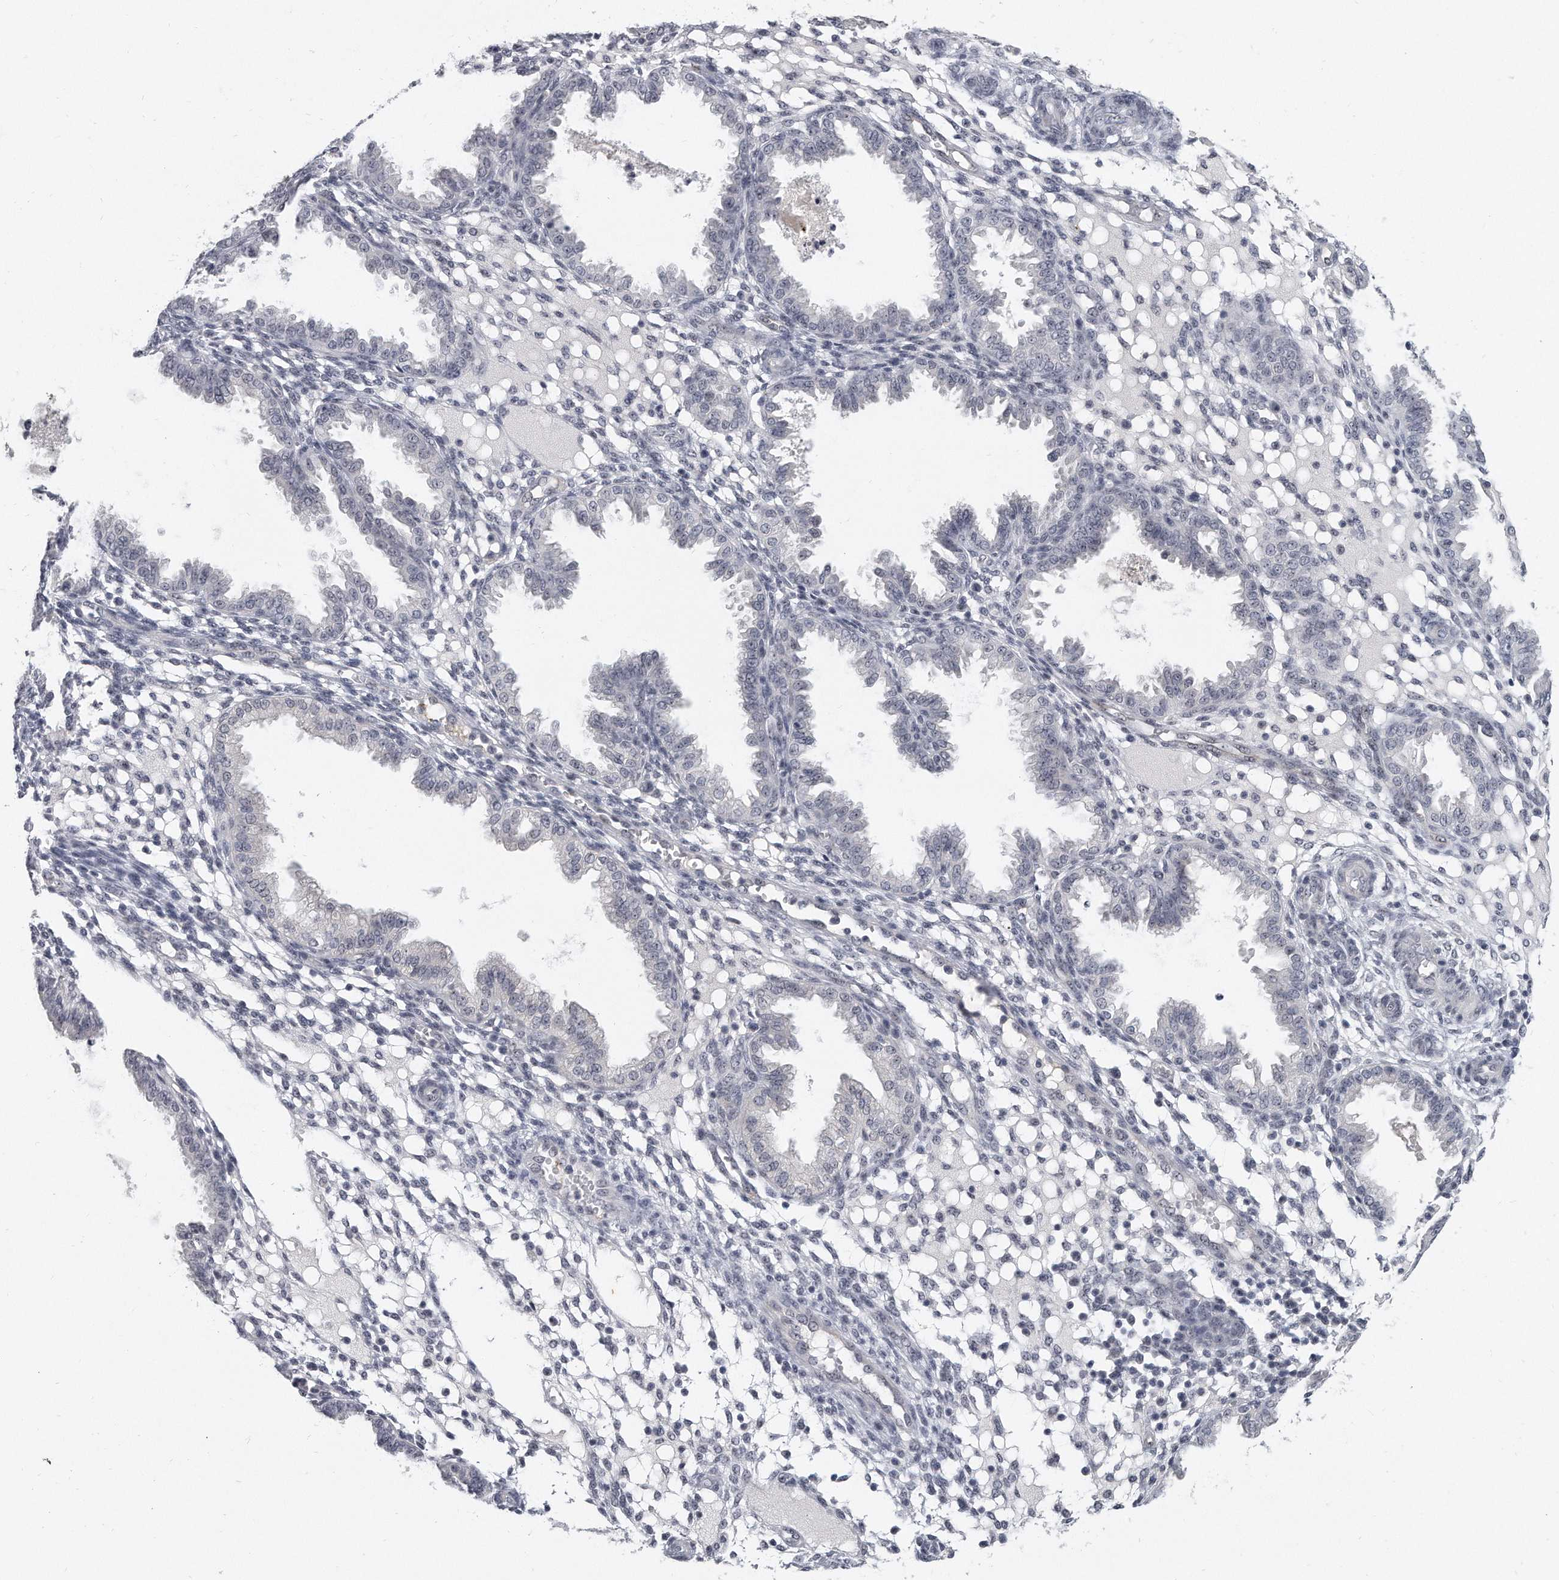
{"staining": {"intensity": "negative", "quantity": "none", "location": "none"}, "tissue": "endometrium", "cell_type": "Cells in endometrial stroma", "image_type": "normal", "snomed": [{"axis": "morphology", "description": "Normal tissue, NOS"}, {"axis": "topography", "description": "Endometrium"}], "caption": "Immunohistochemistry (IHC) histopathology image of benign endometrium: endometrium stained with DAB shows no significant protein staining in cells in endometrial stroma.", "gene": "TFCP2L1", "patient": {"sex": "female", "age": 33}}